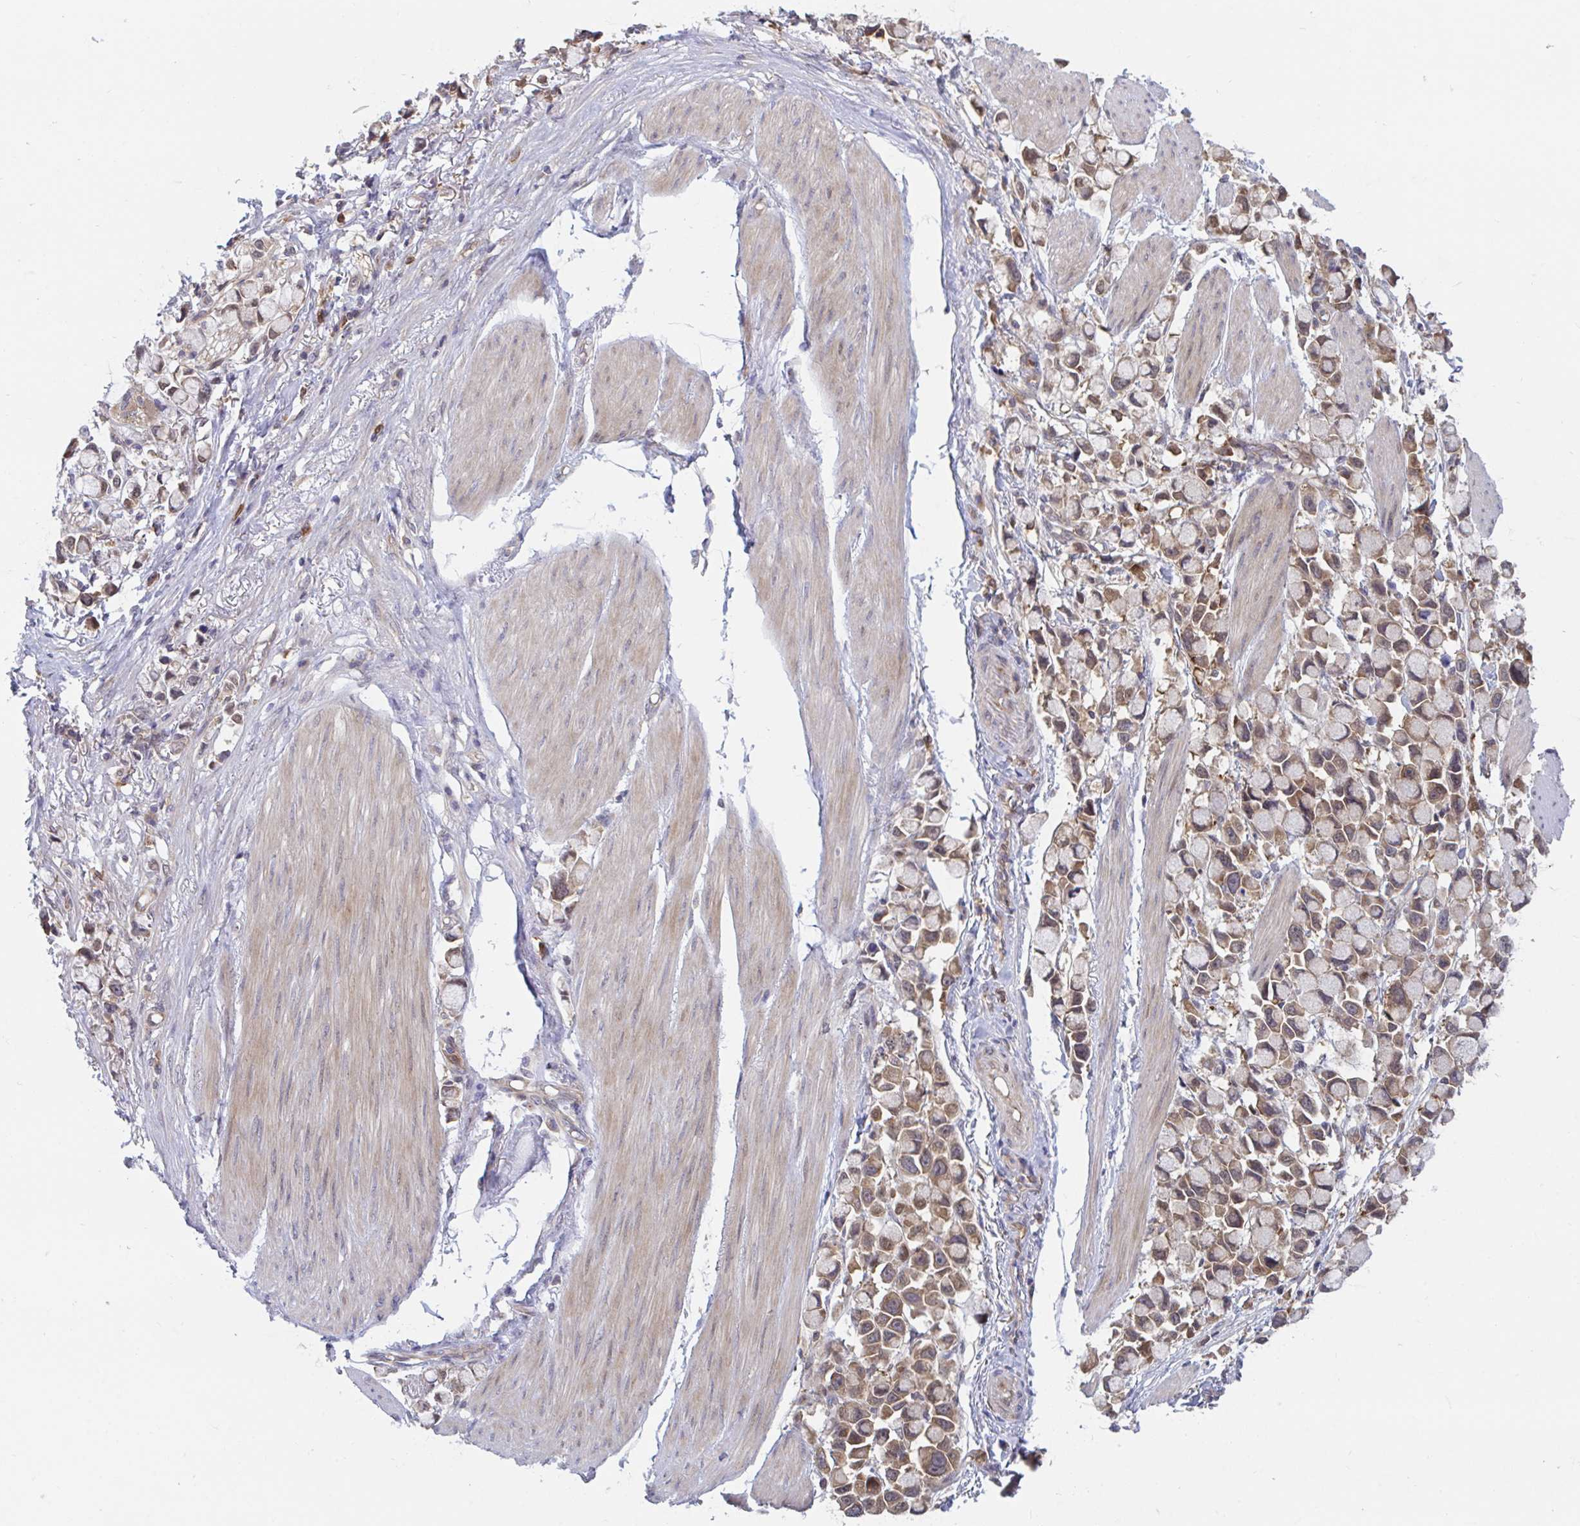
{"staining": {"intensity": "moderate", "quantity": ">75%", "location": "cytoplasmic/membranous,nuclear"}, "tissue": "stomach cancer", "cell_type": "Tumor cells", "image_type": "cancer", "snomed": [{"axis": "morphology", "description": "Adenocarcinoma, NOS"}, {"axis": "topography", "description": "Stomach"}], "caption": "Stomach cancer stained for a protein (brown) reveals moderate cytoplasmic/membranous and nuclear positive expression in about >75% of tumor cells.", "gene": "LMNTD2", "patient": {"sex": "female", "age": 81}}